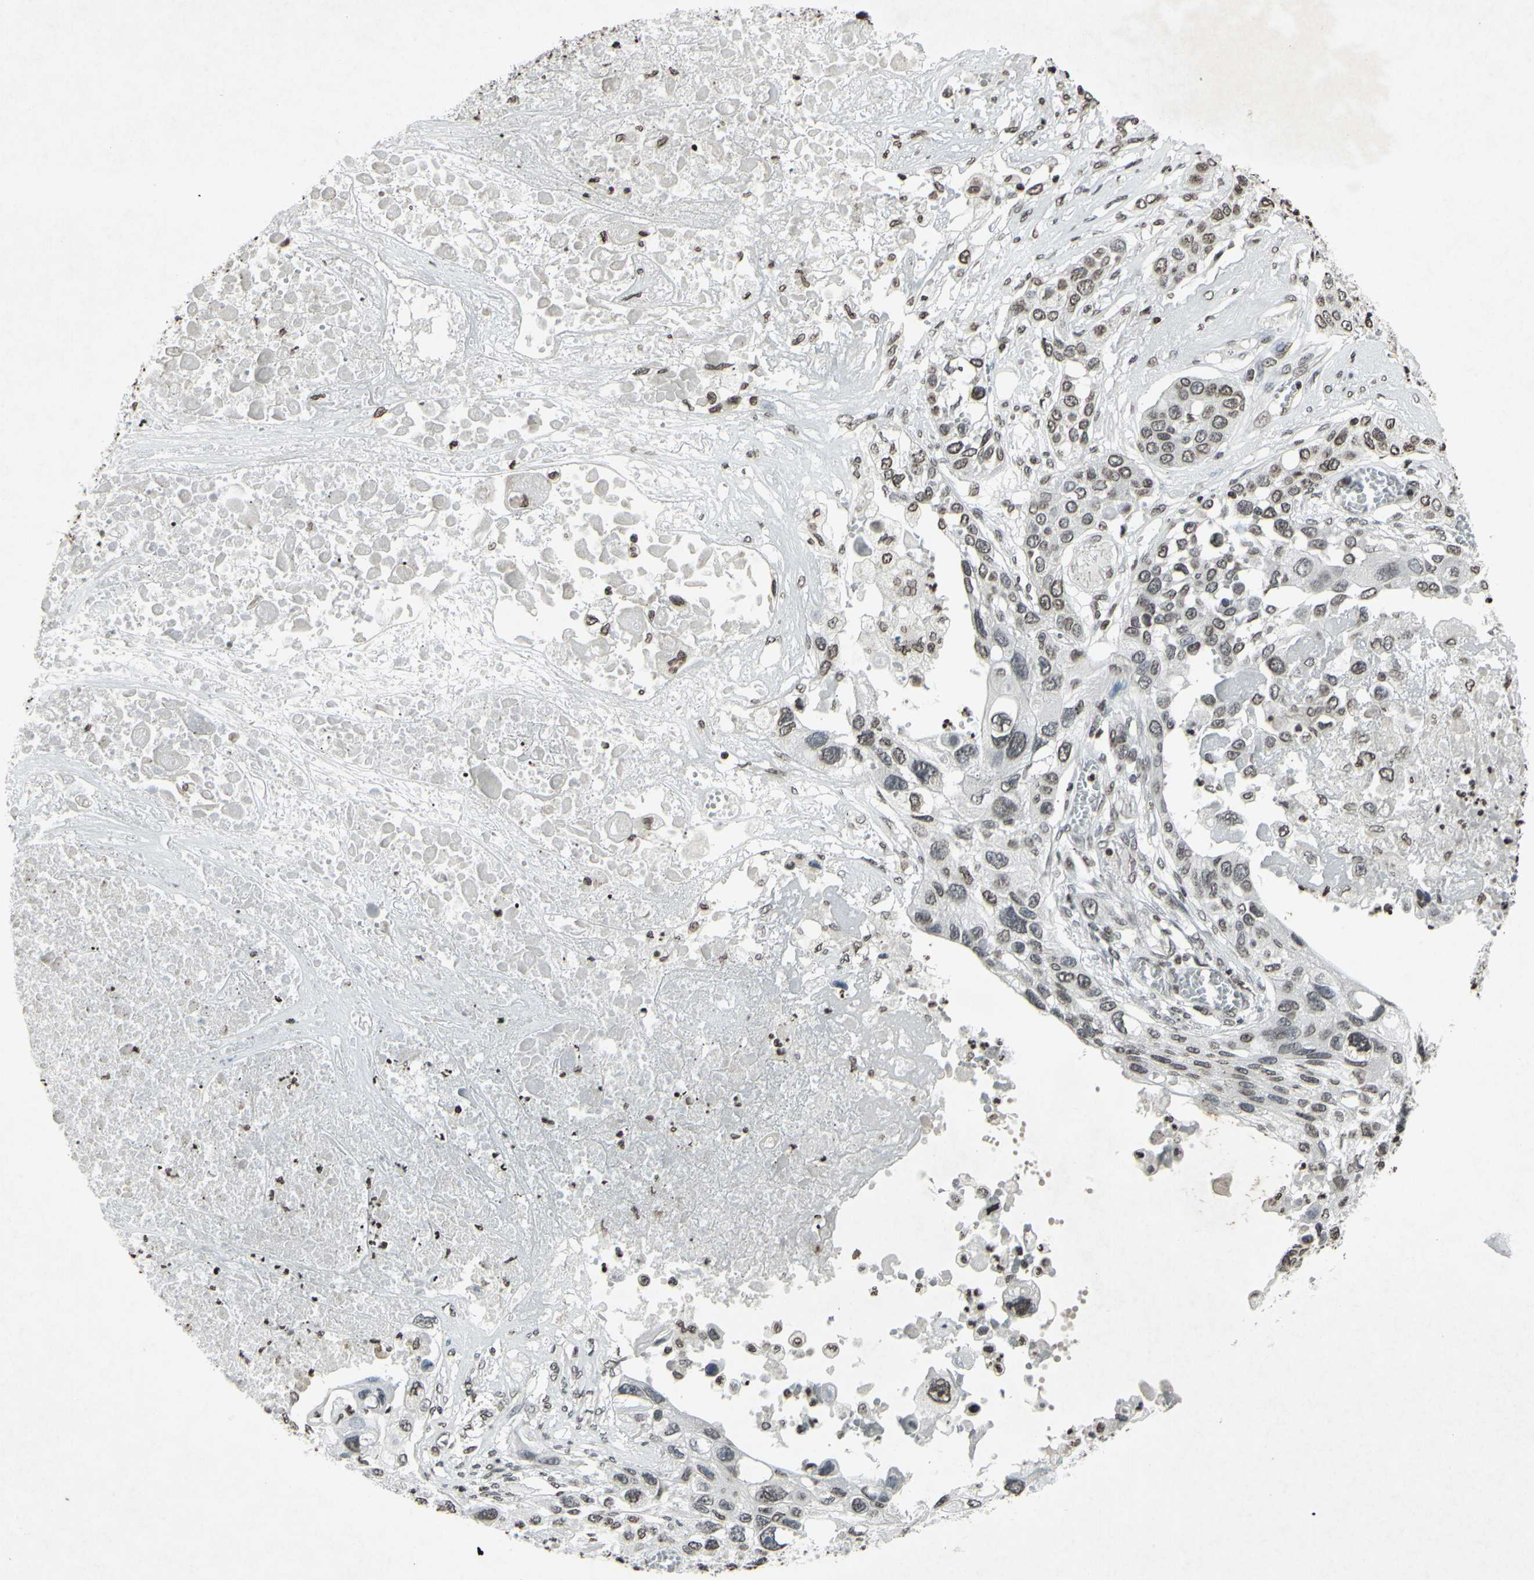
{"staining": {"intensity": "negative", "quantity": "none", "location": "none"}, "tissue": "lung cancer", "cell_type": "Tumor cells", "image_type": "cancer", "snomed": [{"axis": "morphology", "description": "Squamous cell carcinoma, NOS"}, {"axis": "topography", "description": "Lung"}], "caption": "Tumor cells show no significant protein staining in lung squamous cell carcinoma. (Immunohistochemistry, brightfield microscopy, high magnification).", "gene": "CD79B", "patient": {"sex": "male", "age": 71}}